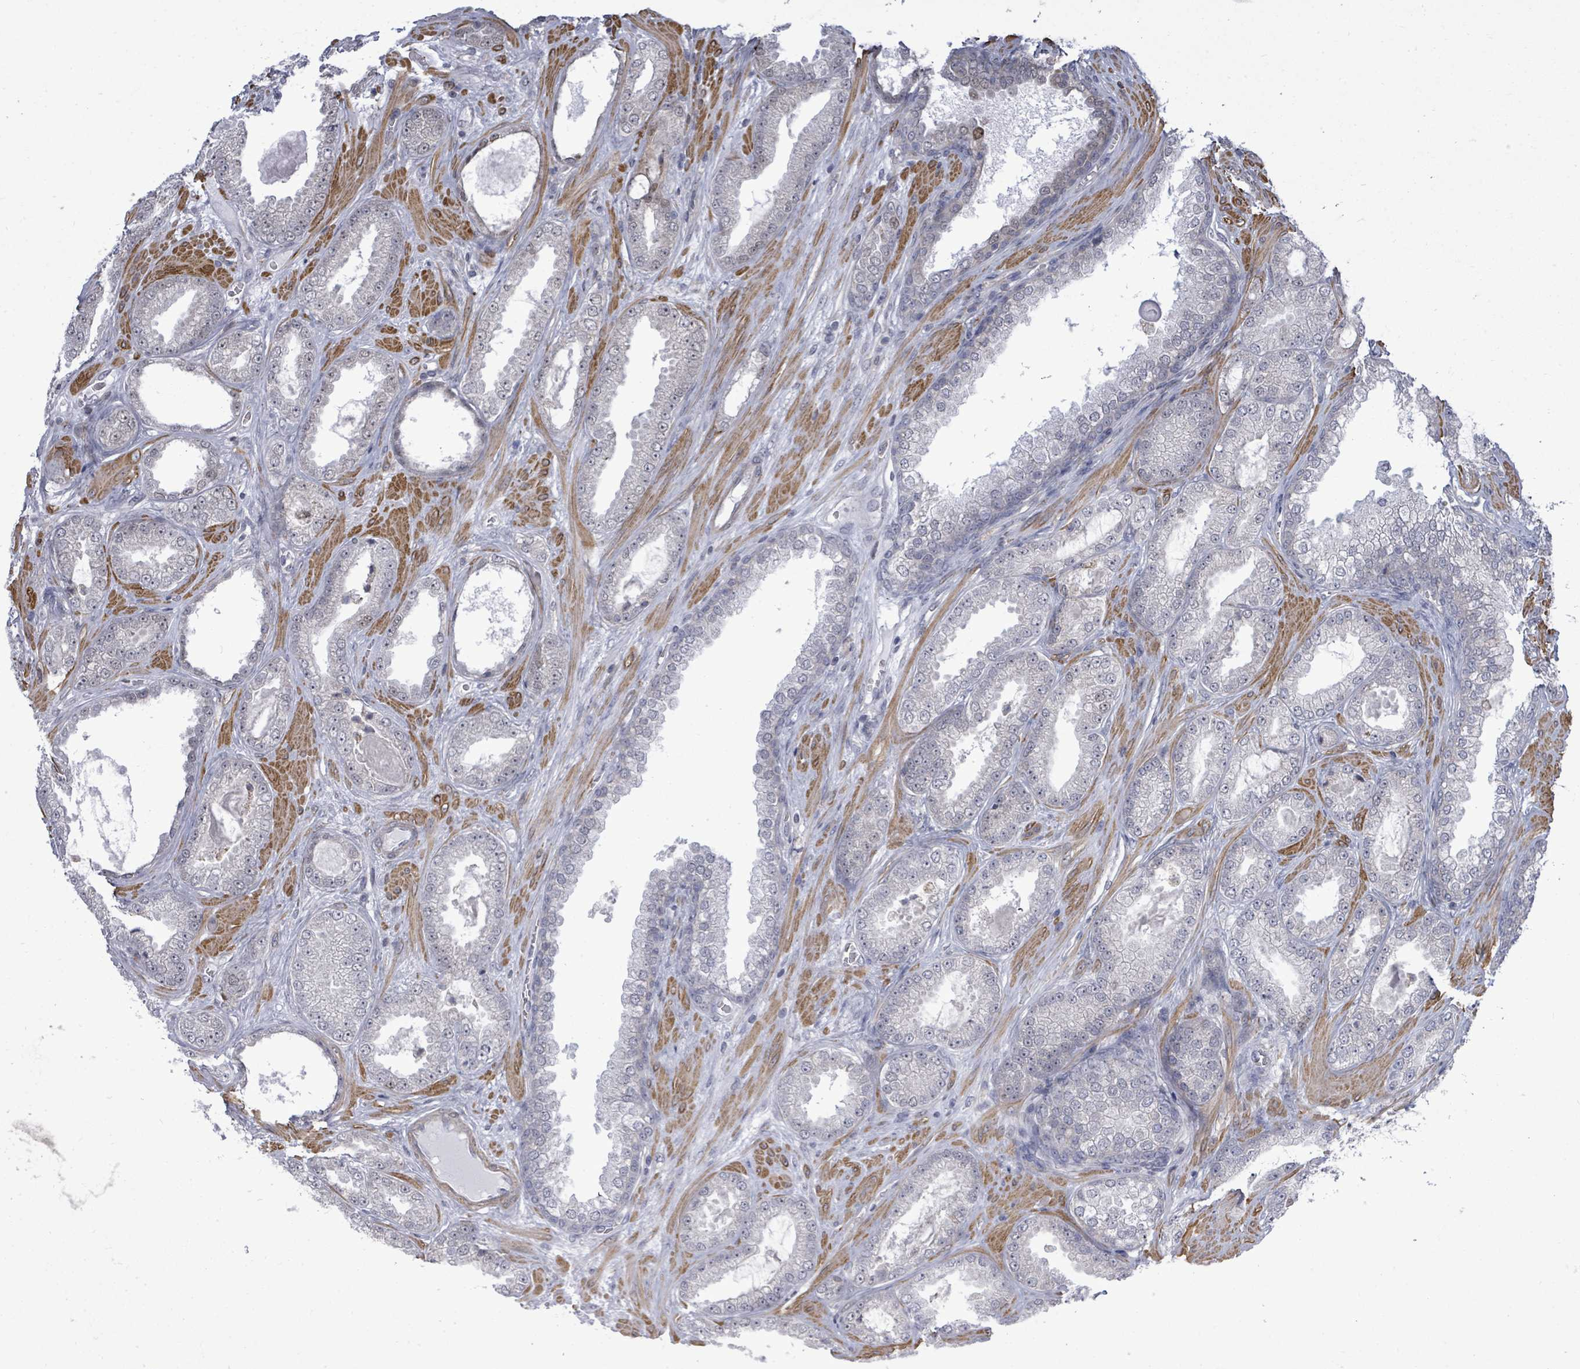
{"staining": {"intensity": "moderate", "quantity": "<25%", "location": "nuclear"}, "tissue": "prostate cancer", "cell_type": "Tumor cells", "image_type": "cancer", "snomed": [{"axis": "morphology", "description": "Adenocarcinoma, Low grade"}, {"axis": "topography", "description": "Prostate"}], "caption": "A photomicrograph showing moderate nuclear positivity in approximately <25% of tumor cells in prostate low-grade adenocarcinoma, as visualized by brown immunohistochemical staining.", "gene": "PAPSS1", "patient": {"sex": "male", "age": 57}}